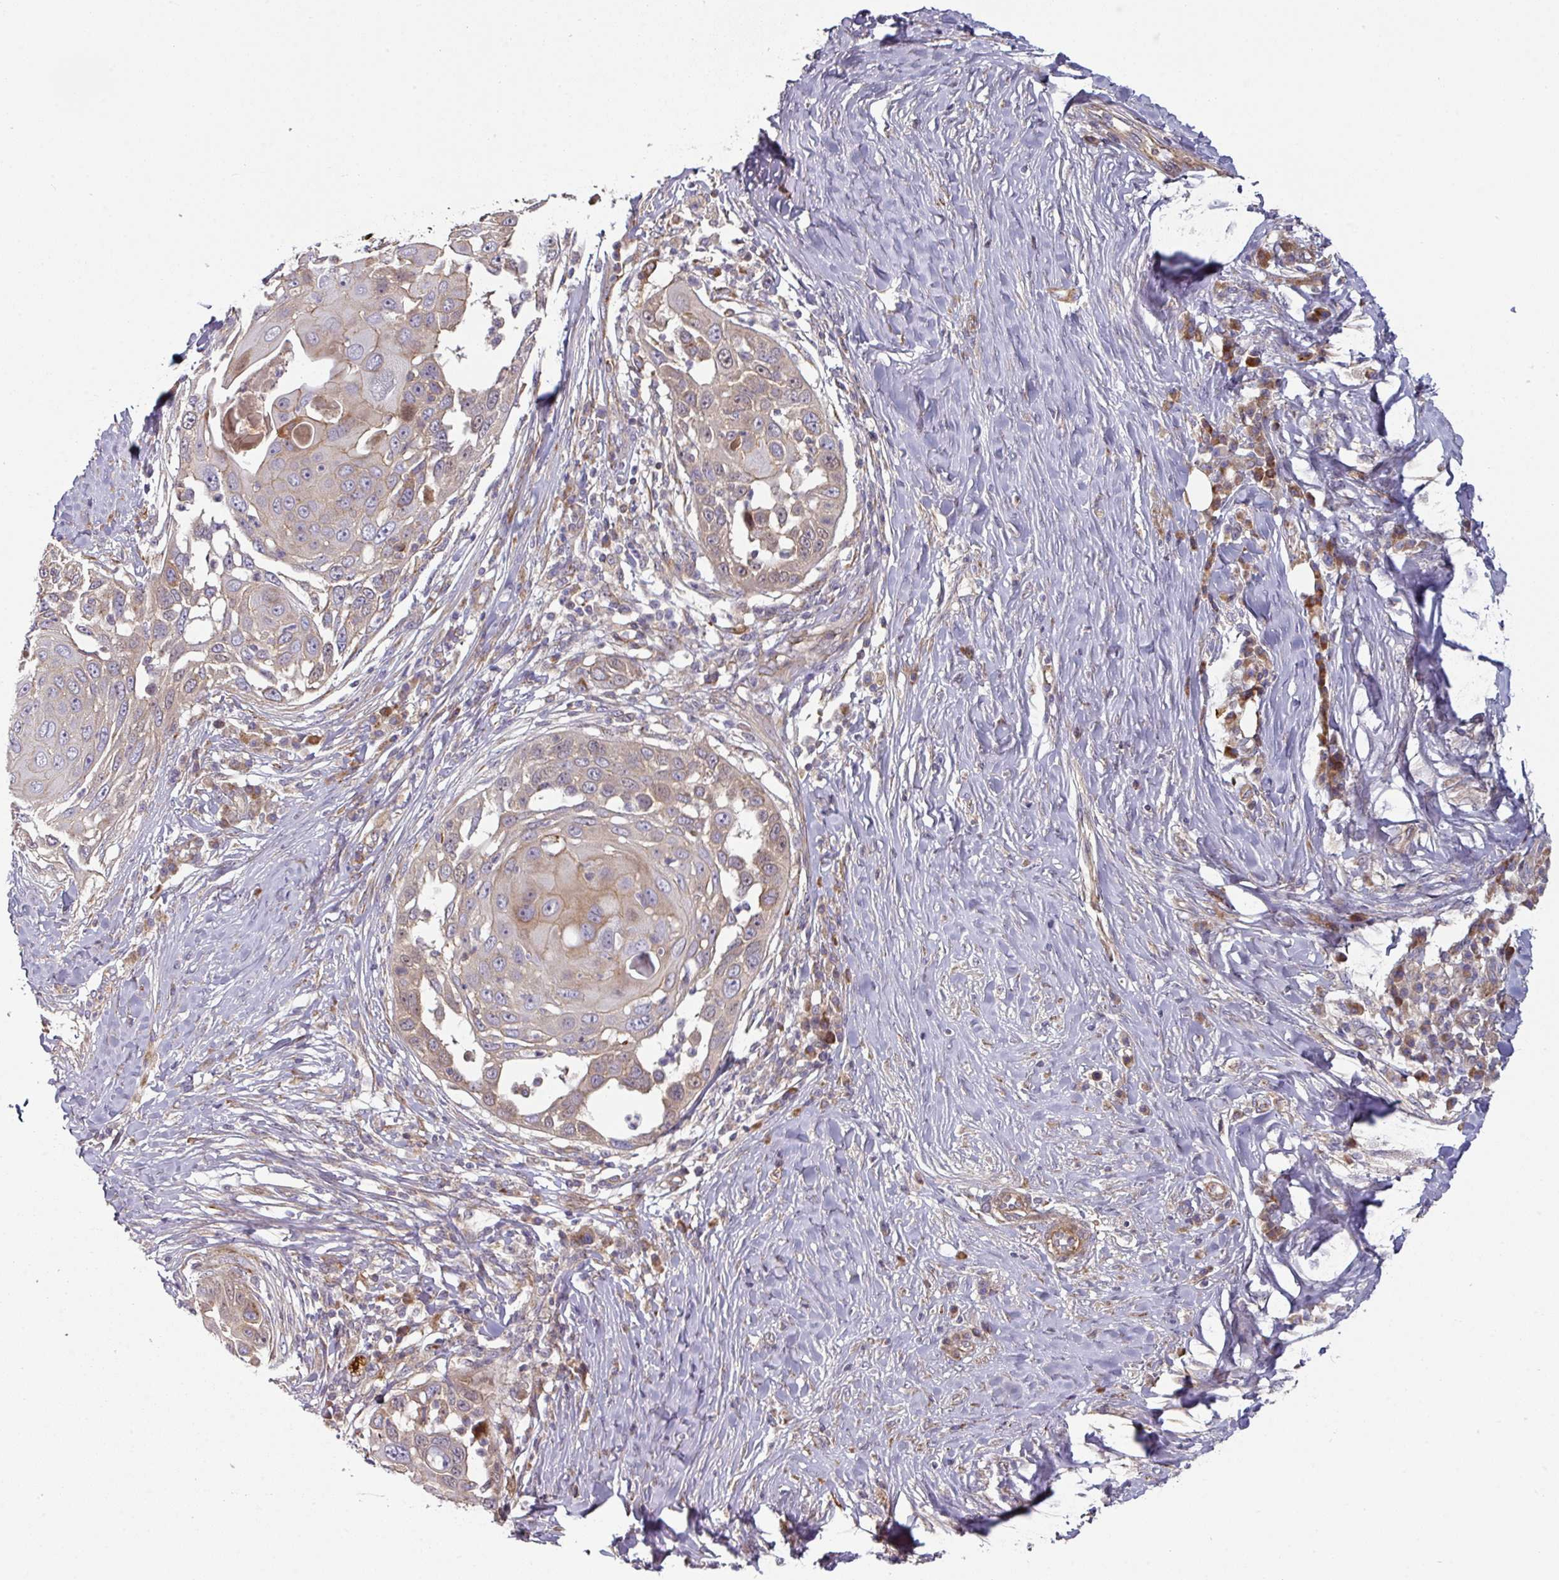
{"staining": {"intensity": "moderate", "quantity": "<25%", "location": "cytoplasmic/membranous"}, "tissue": "skin cancer", "cell_type": "Tumor cells", "image_type": "cancer", "snomed": [{"axis": "morphology", "description": "Squamous cell carcinoma, NOS"}, {"axis": "topography", "description": "Skin"}], "caption": "The histopathology image reveals immunohistochemical staining of skin squamous cell carcinoma. There is moderate cytoplasmic/membranous expression is present in approximately <25% of tumor cells. Immunohistochemistry stains the protein in brown and the nuclei are stained blue.", "gene": "CASP2", "patient": {"sex": "female", "age": 44}}